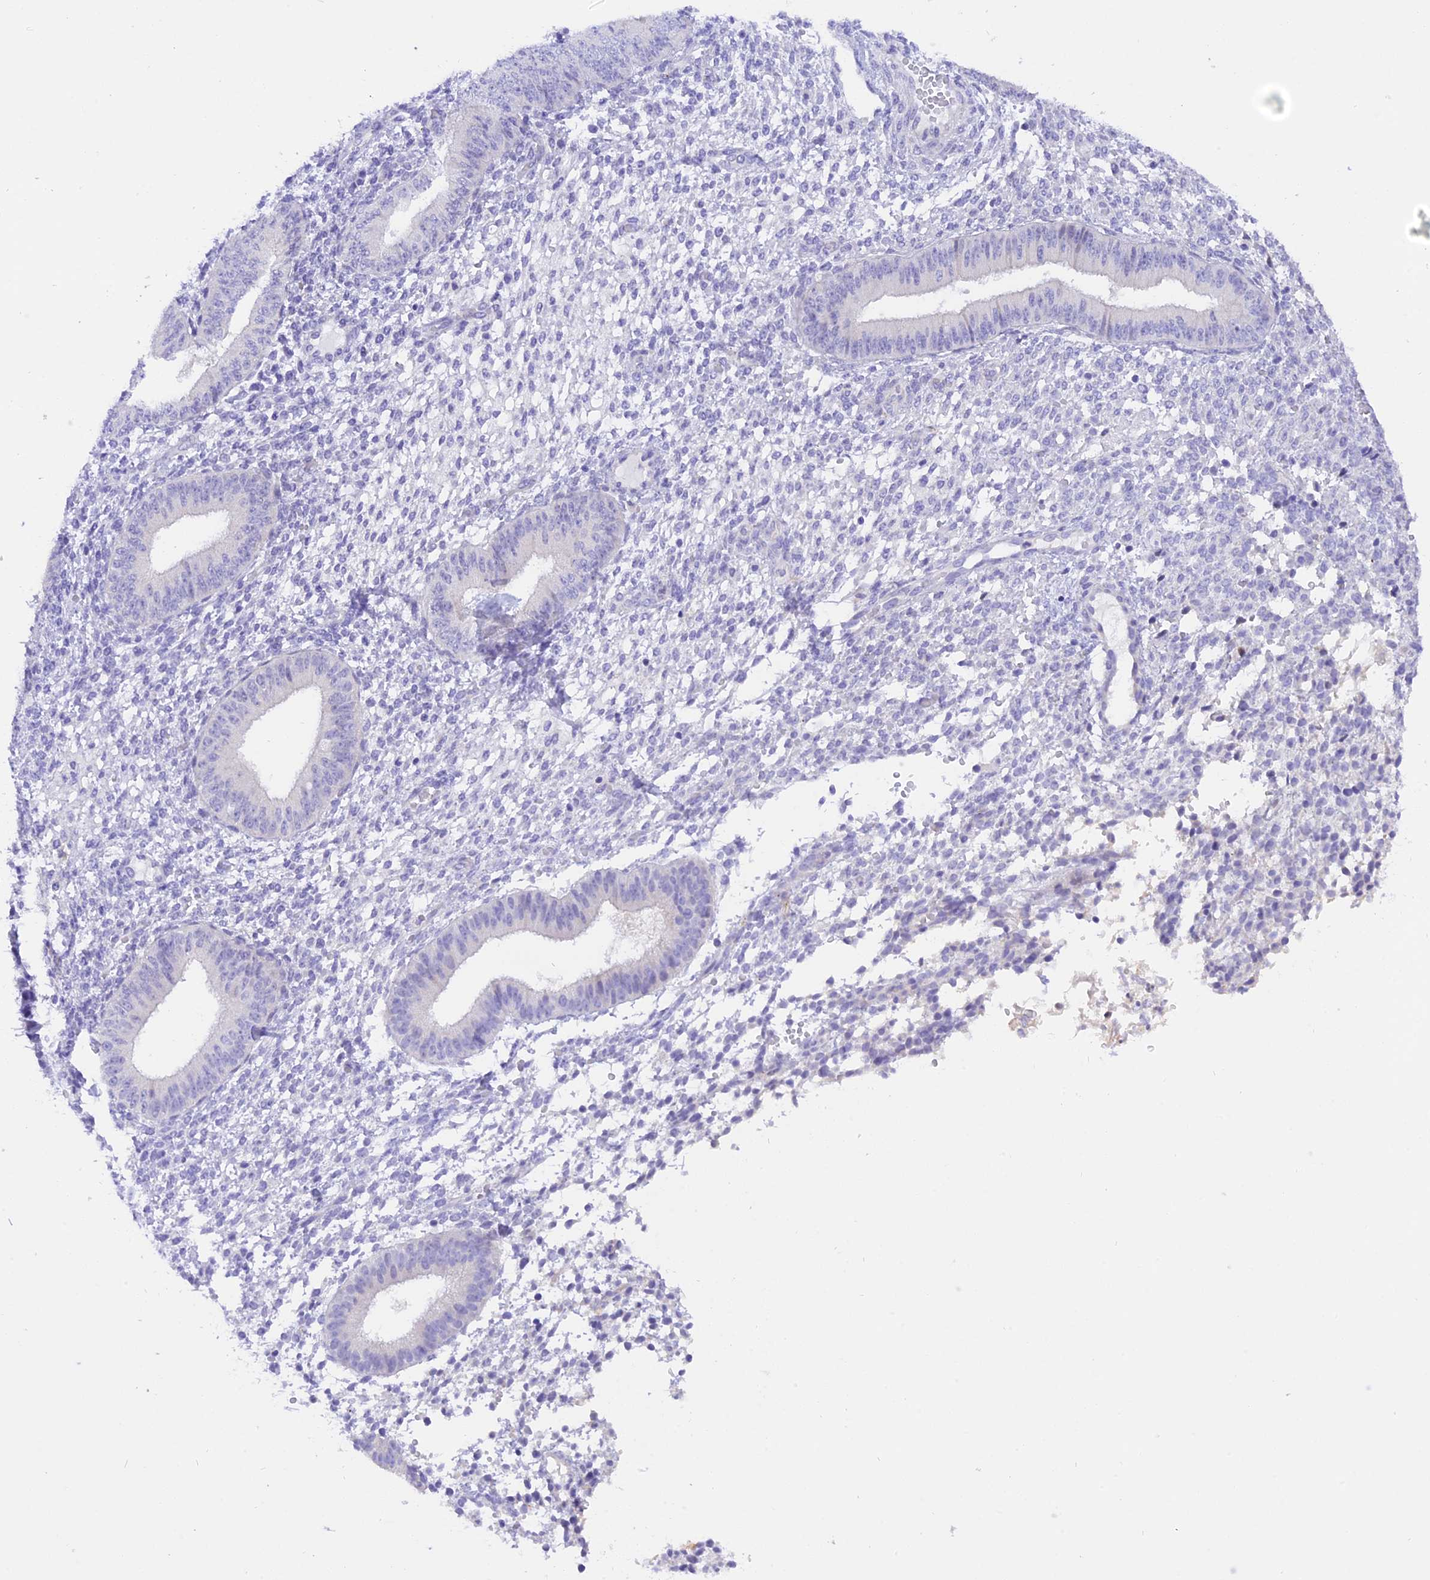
{"staining": {"intensity": "negative", "quantity": "none", "location": "none"}, "tissue": "endometrium", "cell_type": "Cells in endometrial stroma", "image_type": "normal", "snomed": [{"axis": "morphology", "description": "Normal tissue, NOS"}, {"axis": "topography", "description": "Endometrium"}], "caption": "This is a image of IHC staining of normal endometrium, which shows no expression in cells in endometrial stroma. (DAB immunohistochemistry with hematoxylin counter stain).", "gene": "COL6A5", "patient": {"sex": "female", "age": 49}}